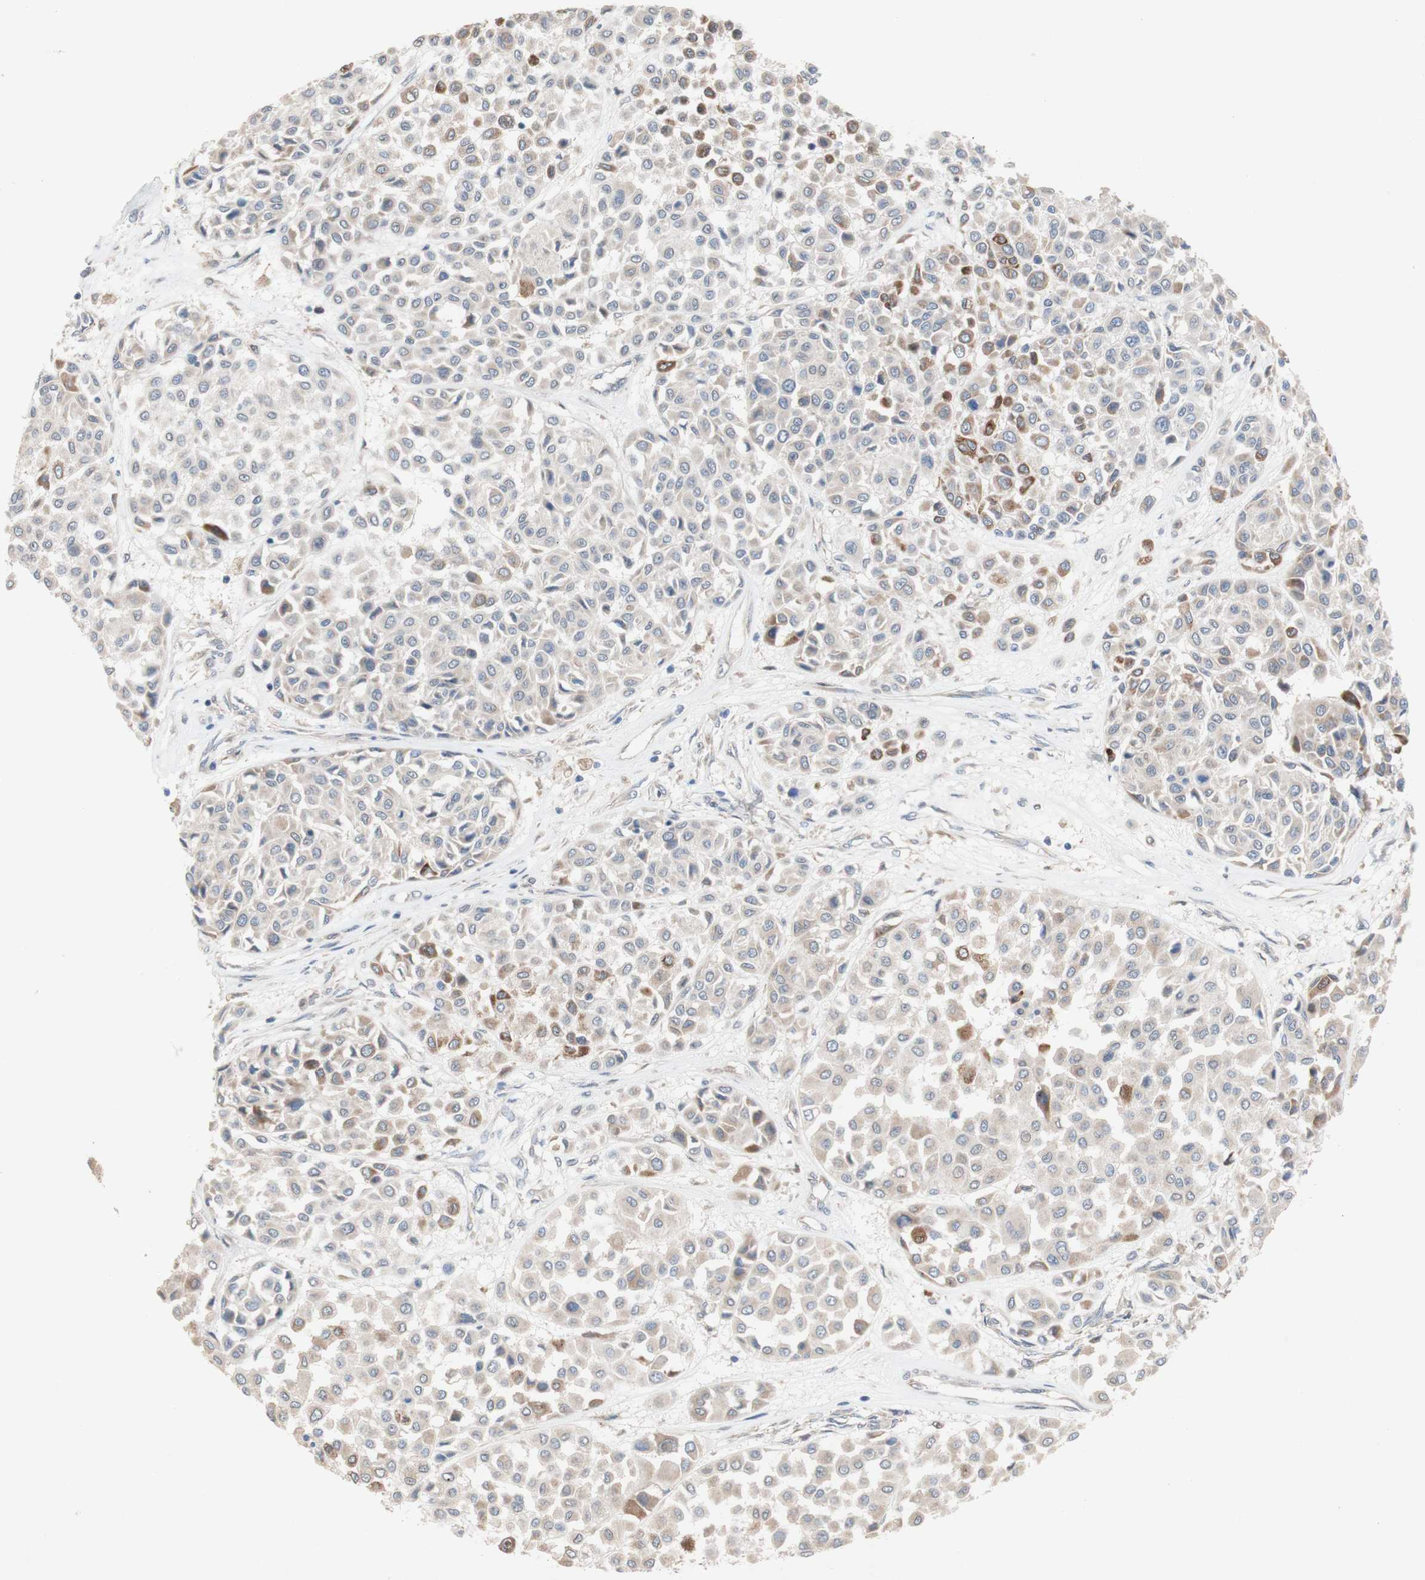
{"staining": {"intensity": "strong", "quantity": "<25%", "location": "cytoplasmic/membranous"}, "tissue": "melanoma", "cell_type": "Tumor cells", "image_type": "cancer", "snomed": [{"axis": "morphology", "description": "Malignant melanoma, Metastatic site"}, {"axis": "topography", "description": "Soft tissue"}], "caption": "Protein positivity by immunohistochemistry (IHC) displays strong cytoplasmic/membranous staining in approximately <25% of tumor cells in malignant melanoma (metastatic site).", "gene": "PDGFB", "patient": {"sex": "male", "age": 41}}